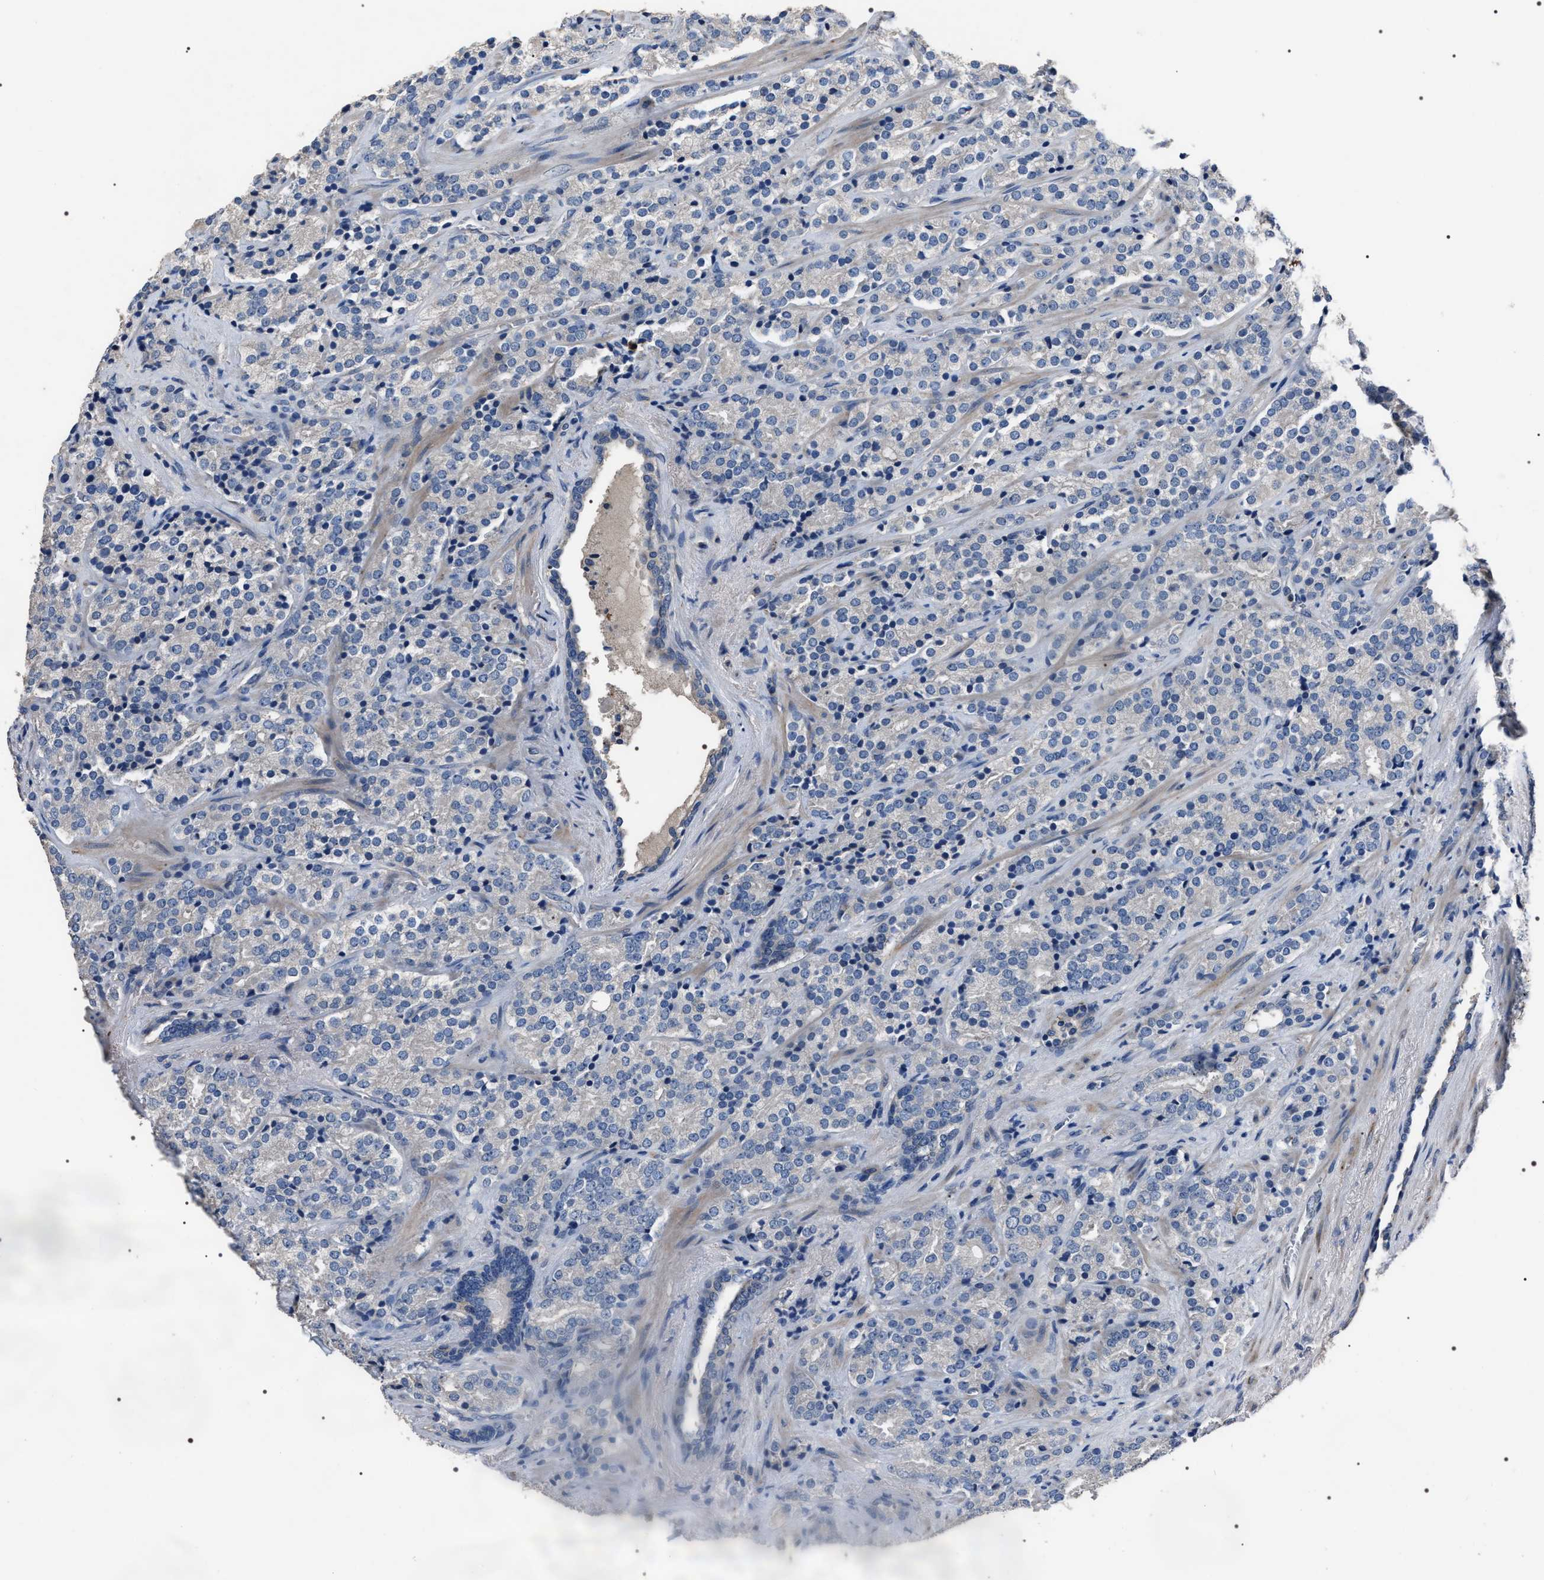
{"staining": {"intensity": "negative", "quantity": "none", "location": "none"}, "tissue": "prostate cancer", "cell_type": "Tumor cells", "image_type": "cancer", "snomed": [{"axis": "morphology", "description": "Adenocarcinoma, High grade"}, {"axis": "topography", "description": "Prostate"}], "caption": "Immunohistochemistry (IHC) of human prostate cancer reveals no staining in tumor cells. The staining was performed using DAB (3,3'-diaminobenzidine) to visualize the protein expression in brown, while the nuclei were stained in blue with hematoxylin (Magnification: 20x).", "gene": "TRIM54", "patient": {"sex": "male", "age": 71}}